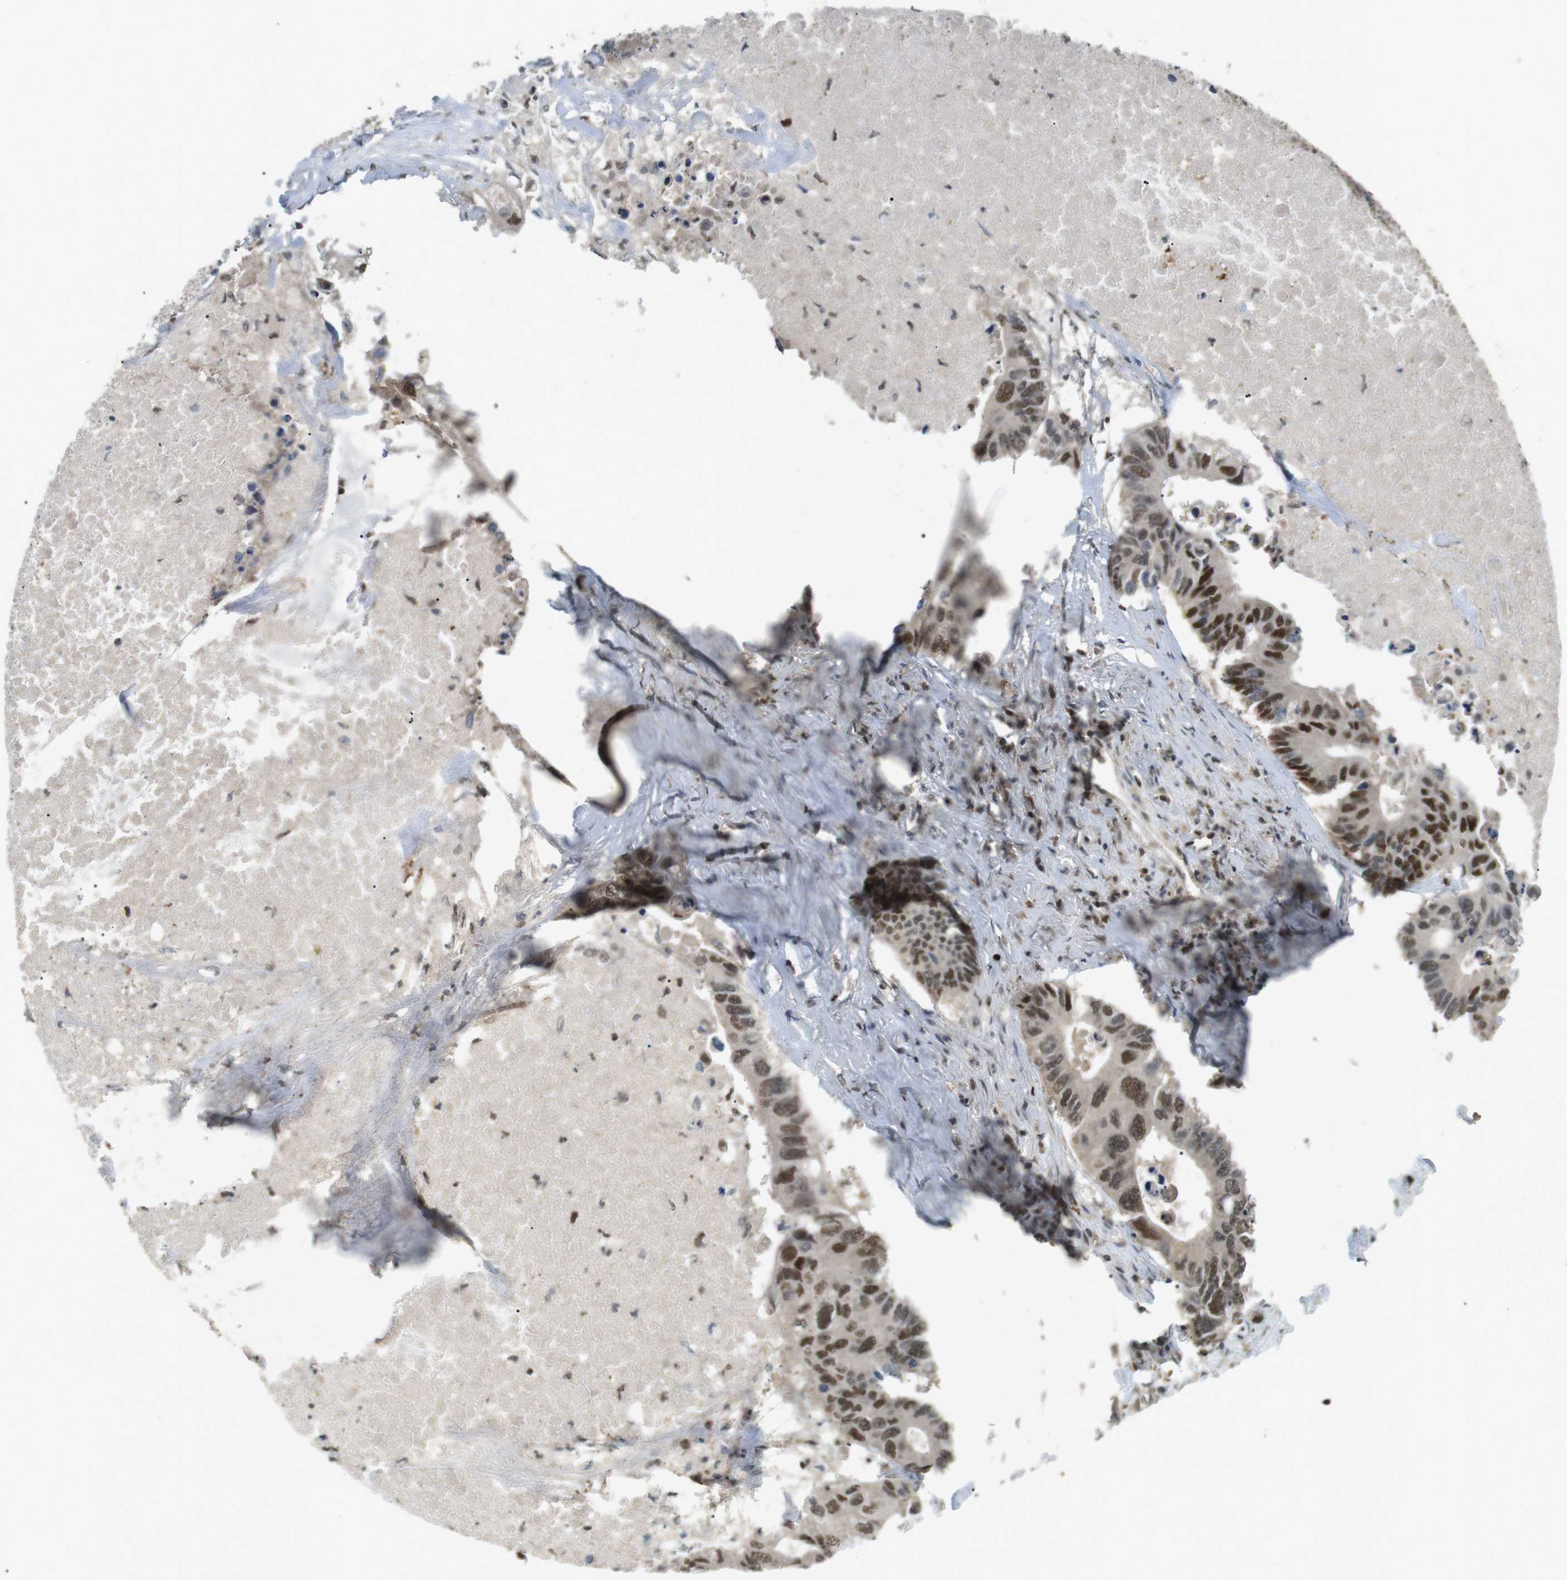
{"staining": {"intensity": "strong", "quantity": ">75%", "location": "nuclear"}, "tissue": "colorectal cancer", "cell_type": "Tumor cells", "image_type": "cancer", "snomed": [{"axis": "morphology", "description": "Adenocarcinoma, NOS"}, {"axis": "topography", "description": "Colon"}], "caption": "Immunohistochemical staining of colorectal cancer reveals high levels of strong nuclear protein expression in approximately >75% of tumor cells.", "gene": "ORAI3", "patient": {"sex": "male", "age": 71}}